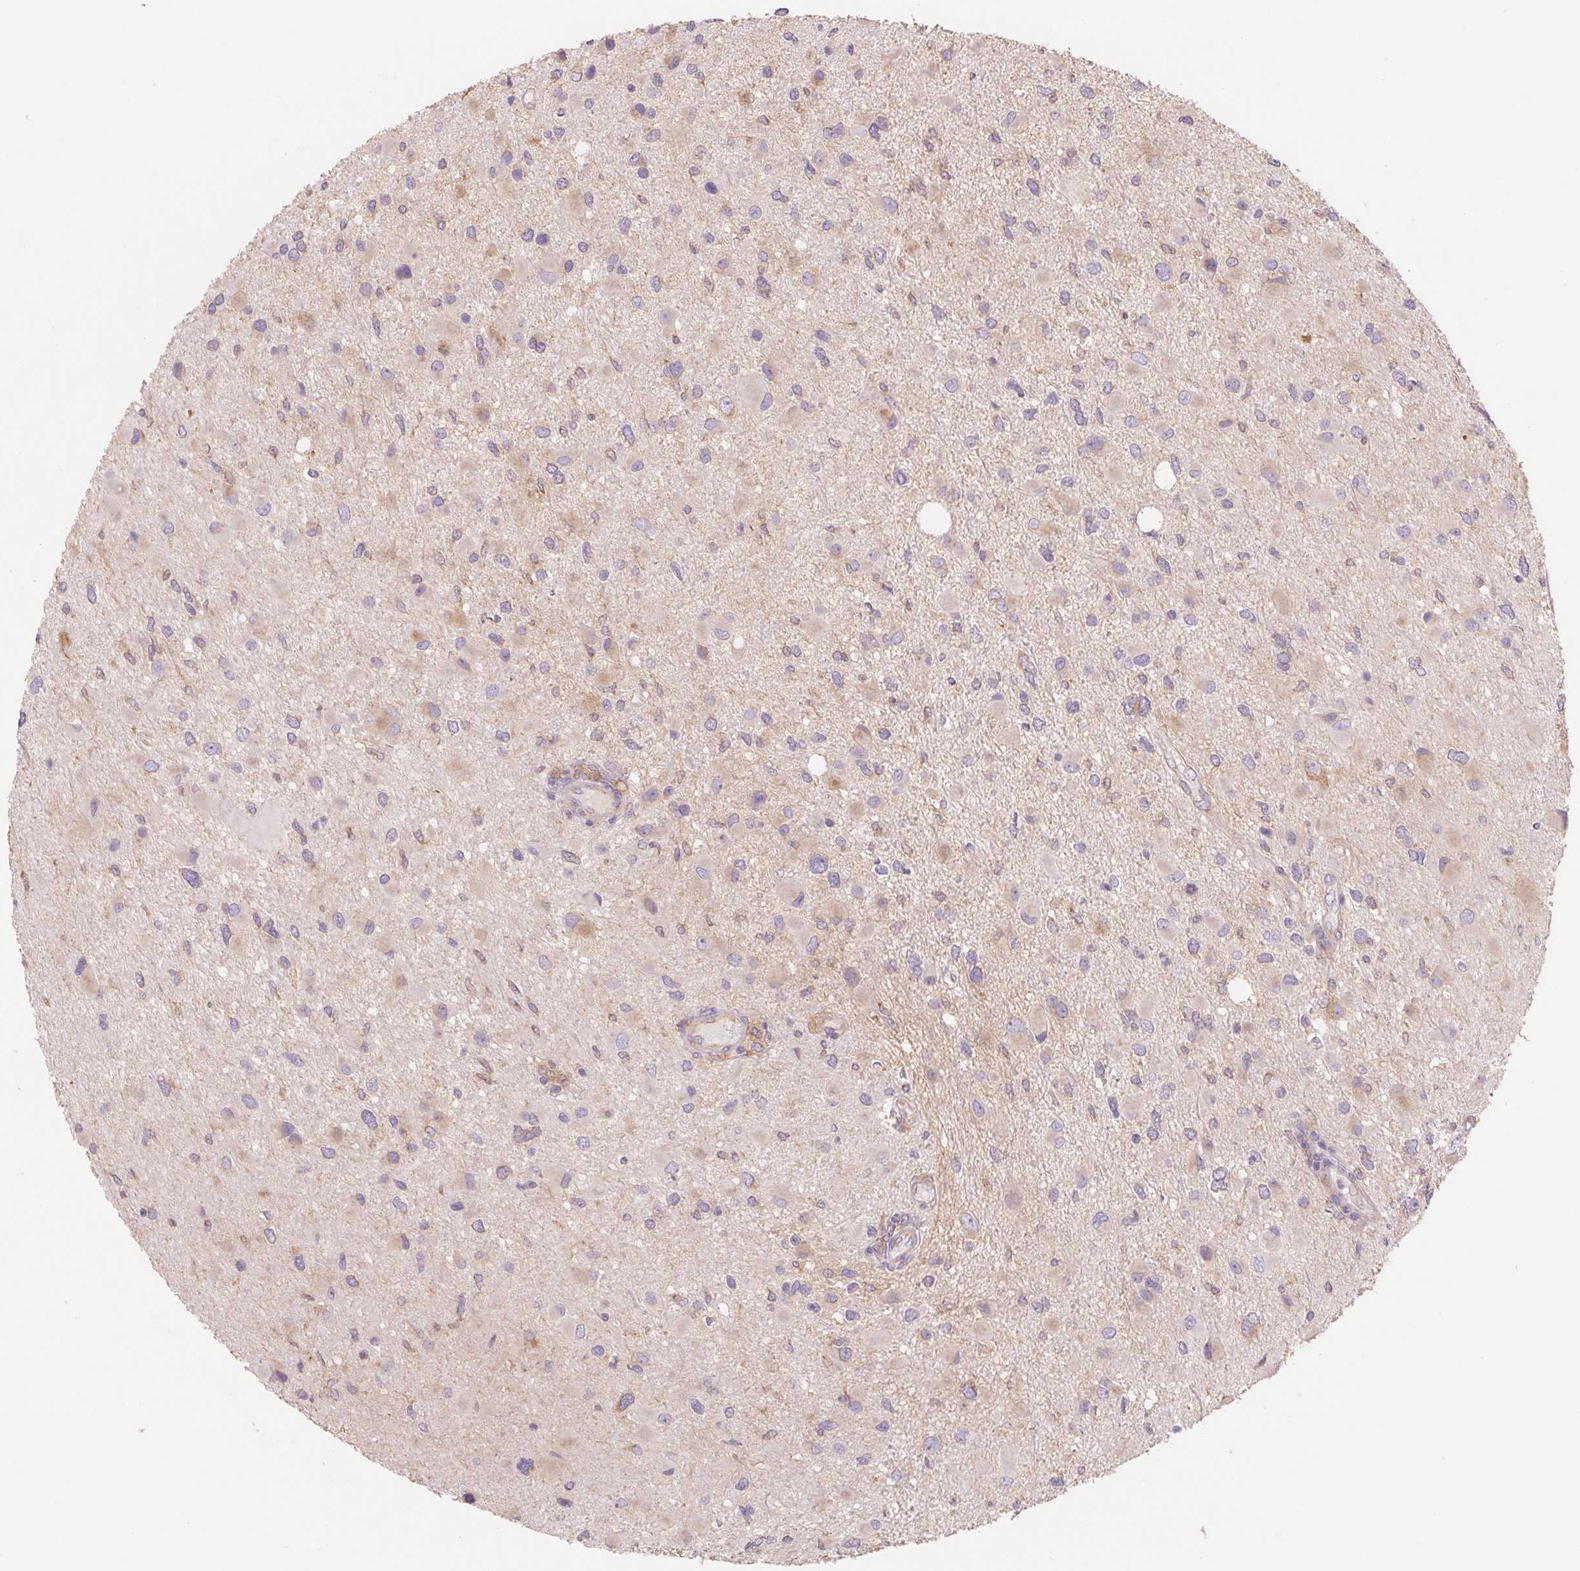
{"staining": {"intensity": "weak", "quantity": "25%-75%", "location": "cytoplasmic/membranous"}, "tissue": "glioma", "cell_type": "Tumor cells", "image_type": "cancer", "snomed": [{"axis": "morphology", "description": "Glioma, malignant, Low grade"}, {"axis": "topography", "description": "Brain"}], "caption": "Weak cytoplasmic/membranous expression is appreciated in about 25%-75% of tumor cells in glioma.", "gene": "RAB1A", "patient": {"sex": "female", "age": 32}}